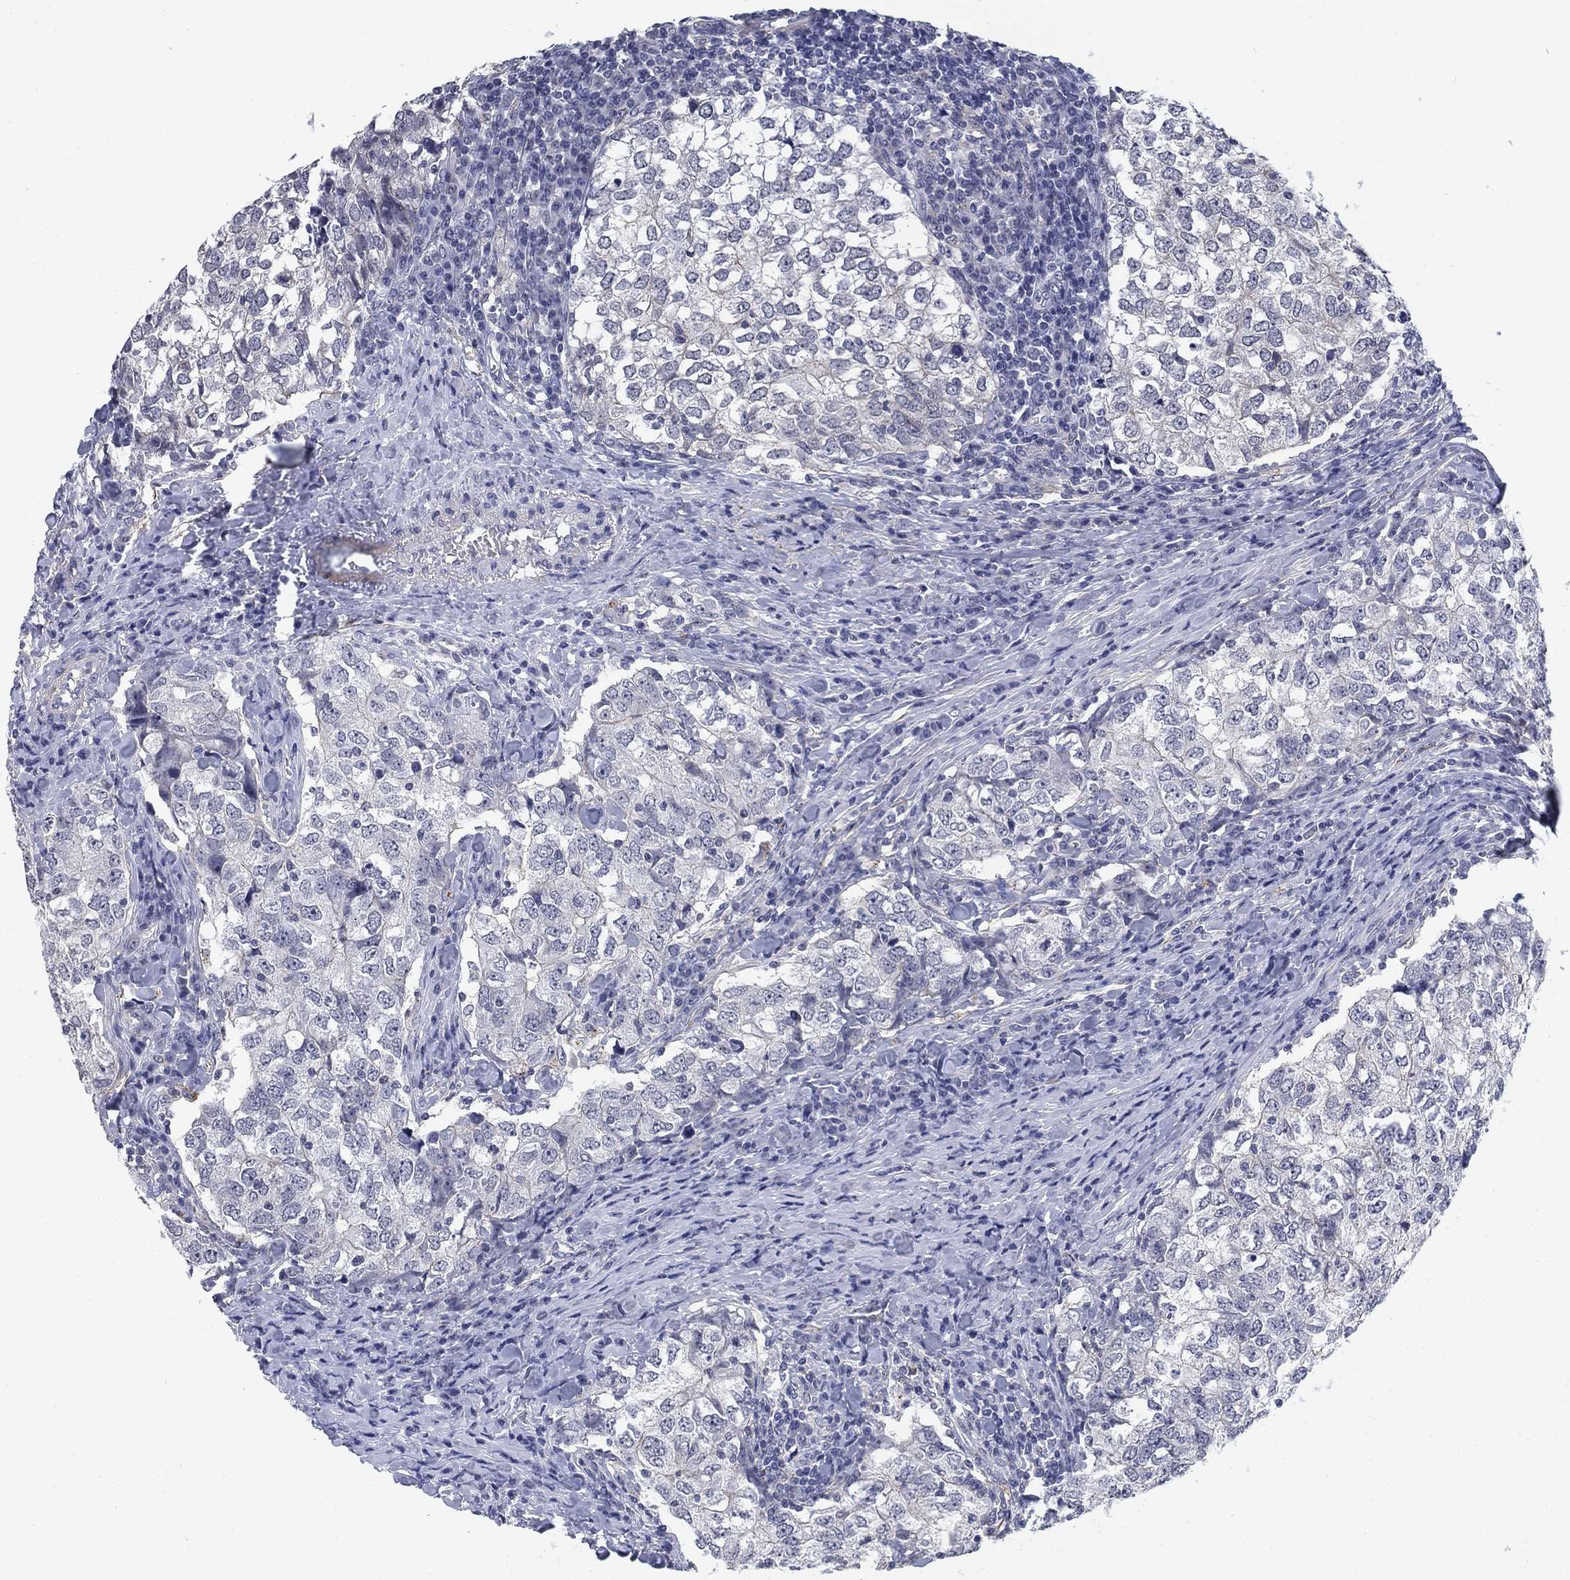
{"staining": {"intensity": "negative", "quantity": "none", "location": "none"}, "tissue": "breast cancer", "cell_type": "Tumor cells", "image_type": "cancer", "snomed": [{"axis": "morphology", "description": "Duct carcinoma"}, {"axis": "topography", "description": "Breast"}], "caption": "High power microscopy photomicrograph of an immunohistochemistry image of breast cancer, revealing no significant expression in tumor cells.", "gene": "OTUB2", "patient": {"sex": "female", "age": 30}}